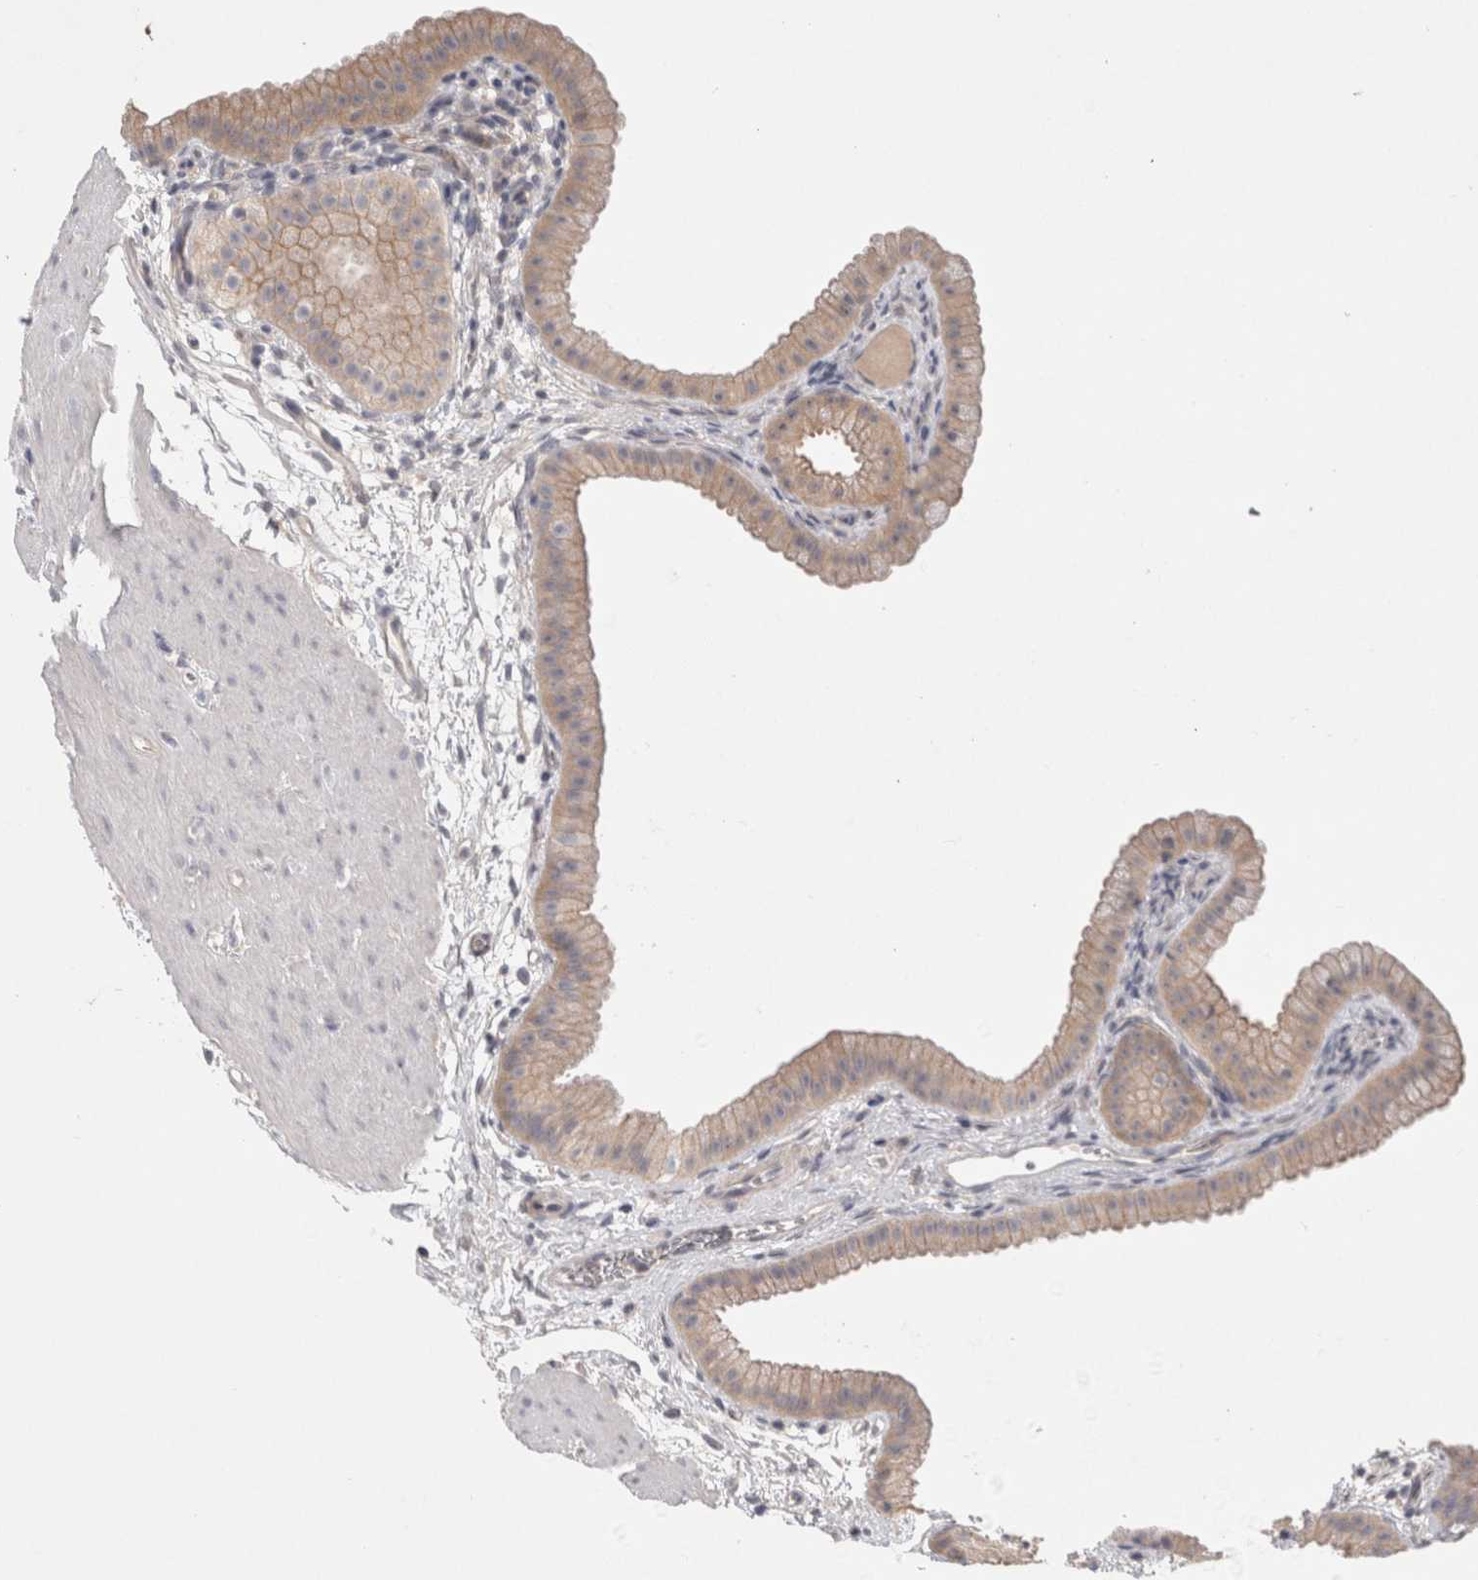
{"staining": {"intensity": "weak", "quantity": ">75%", "location": "cytoplasmic/membranous"}, "tissue": "gallbladder", "cell_type": "Glandular cells", "image_type": "normal", "snomed": [{"axis": "morphology", "description": "Normal tissue, NOS"}, {"axis": "topography", "description": "Gallbladder"}], "caption": "A low amount of weak cytoplasmic/membranous positivity is identified in about >75% of glandular cells in normal gallbladder.", "gene": "CERS3", "patient": {"sex": "female", "age": 64}}